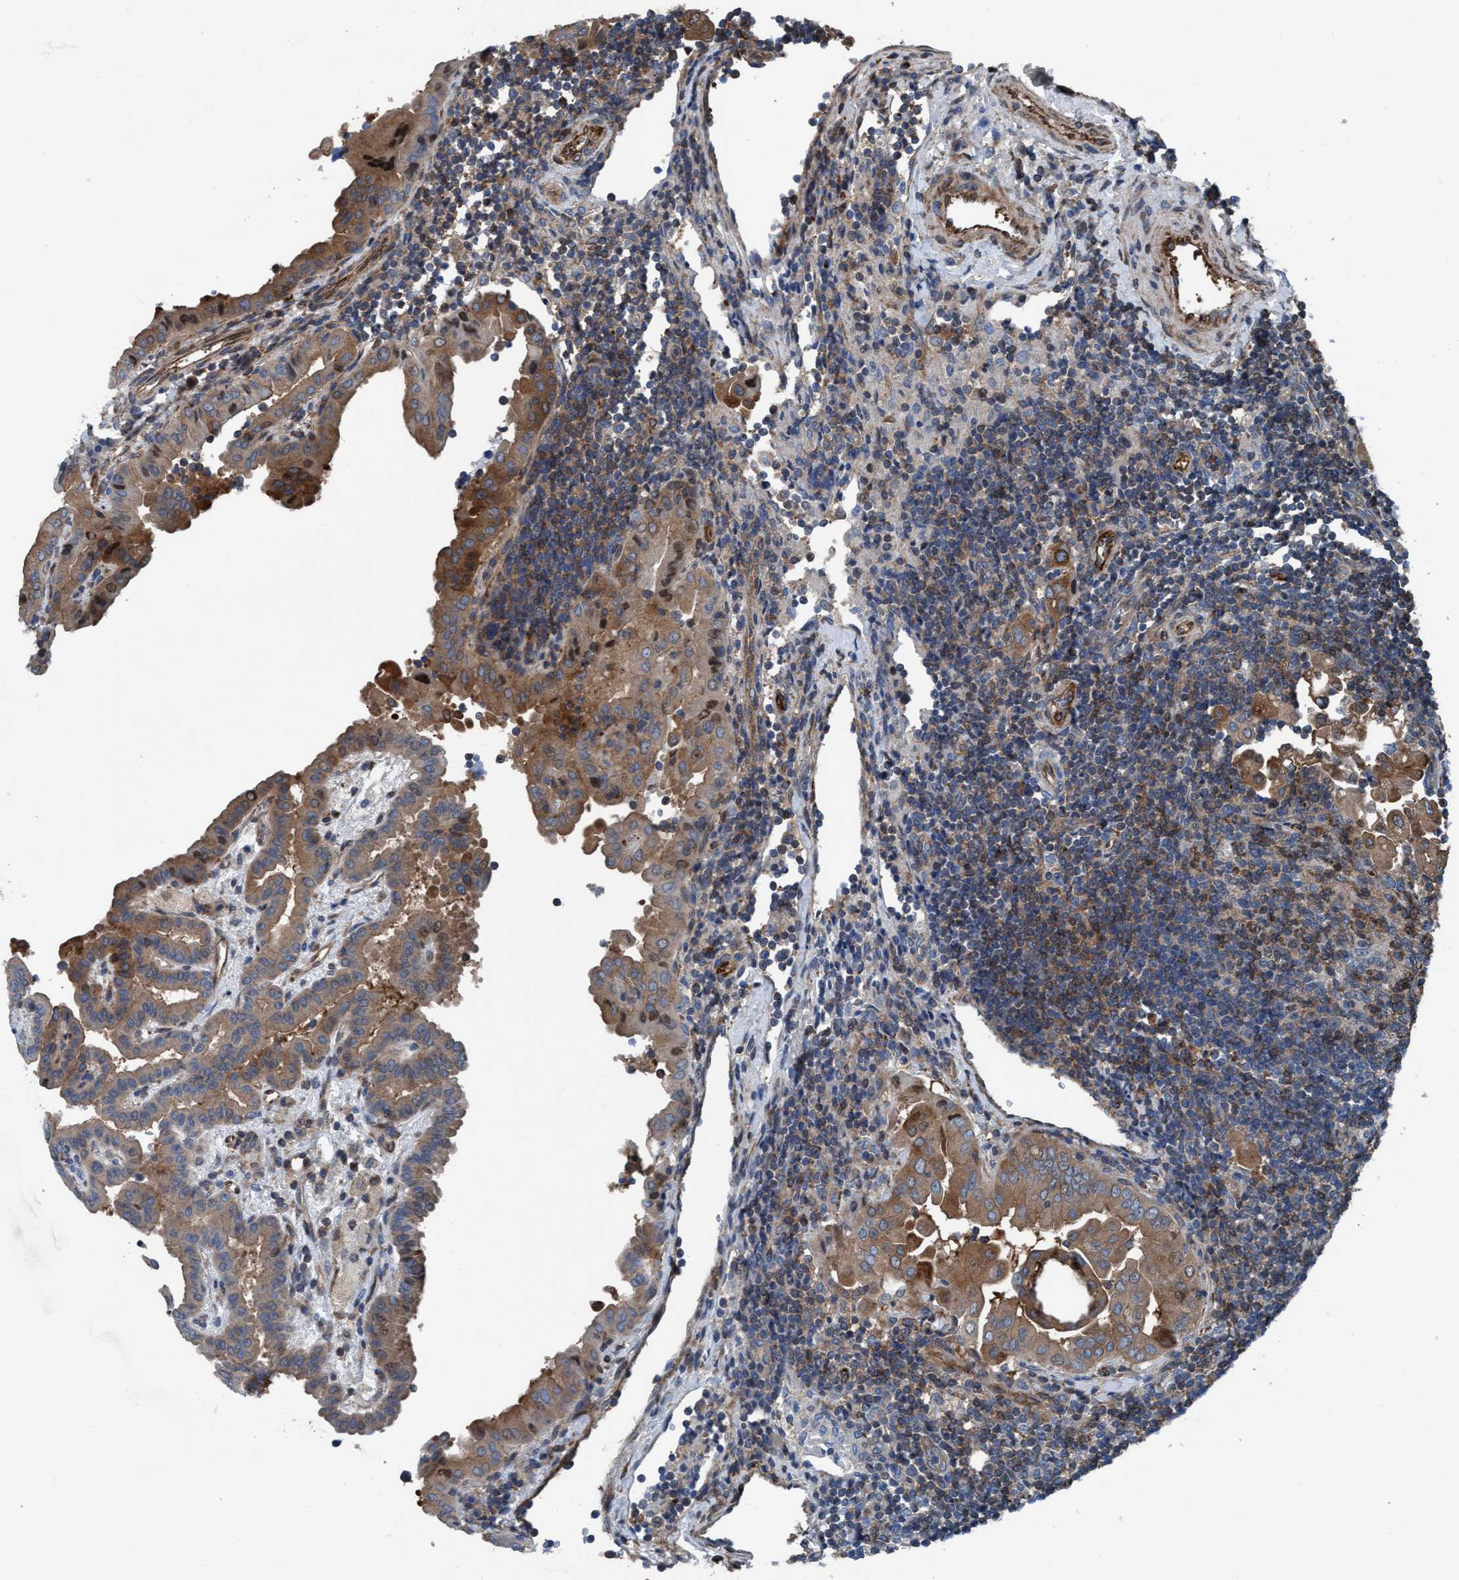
{"staining": {"intensity": "moderate", "quantity": ">75%", "location": "cytoplasmic/membranous"}, "tissue": "thyroid cancer", "cell_type": "Tumor cells", "image_type": "cancer", "snomed": [{"axis": "morphology", "description": "Papillary adenocarcinoma, NOS"}, {"axis": "topography", "description": "Thyroid gland"}], "caption": "Human thyroid cancer stained with a brown dye shows moderate cytoplasmic/membranous positive expression in approximately >75% of tumor cells.", "gene": "NMT1", "patient": {"sex": "male", "age": 33}}